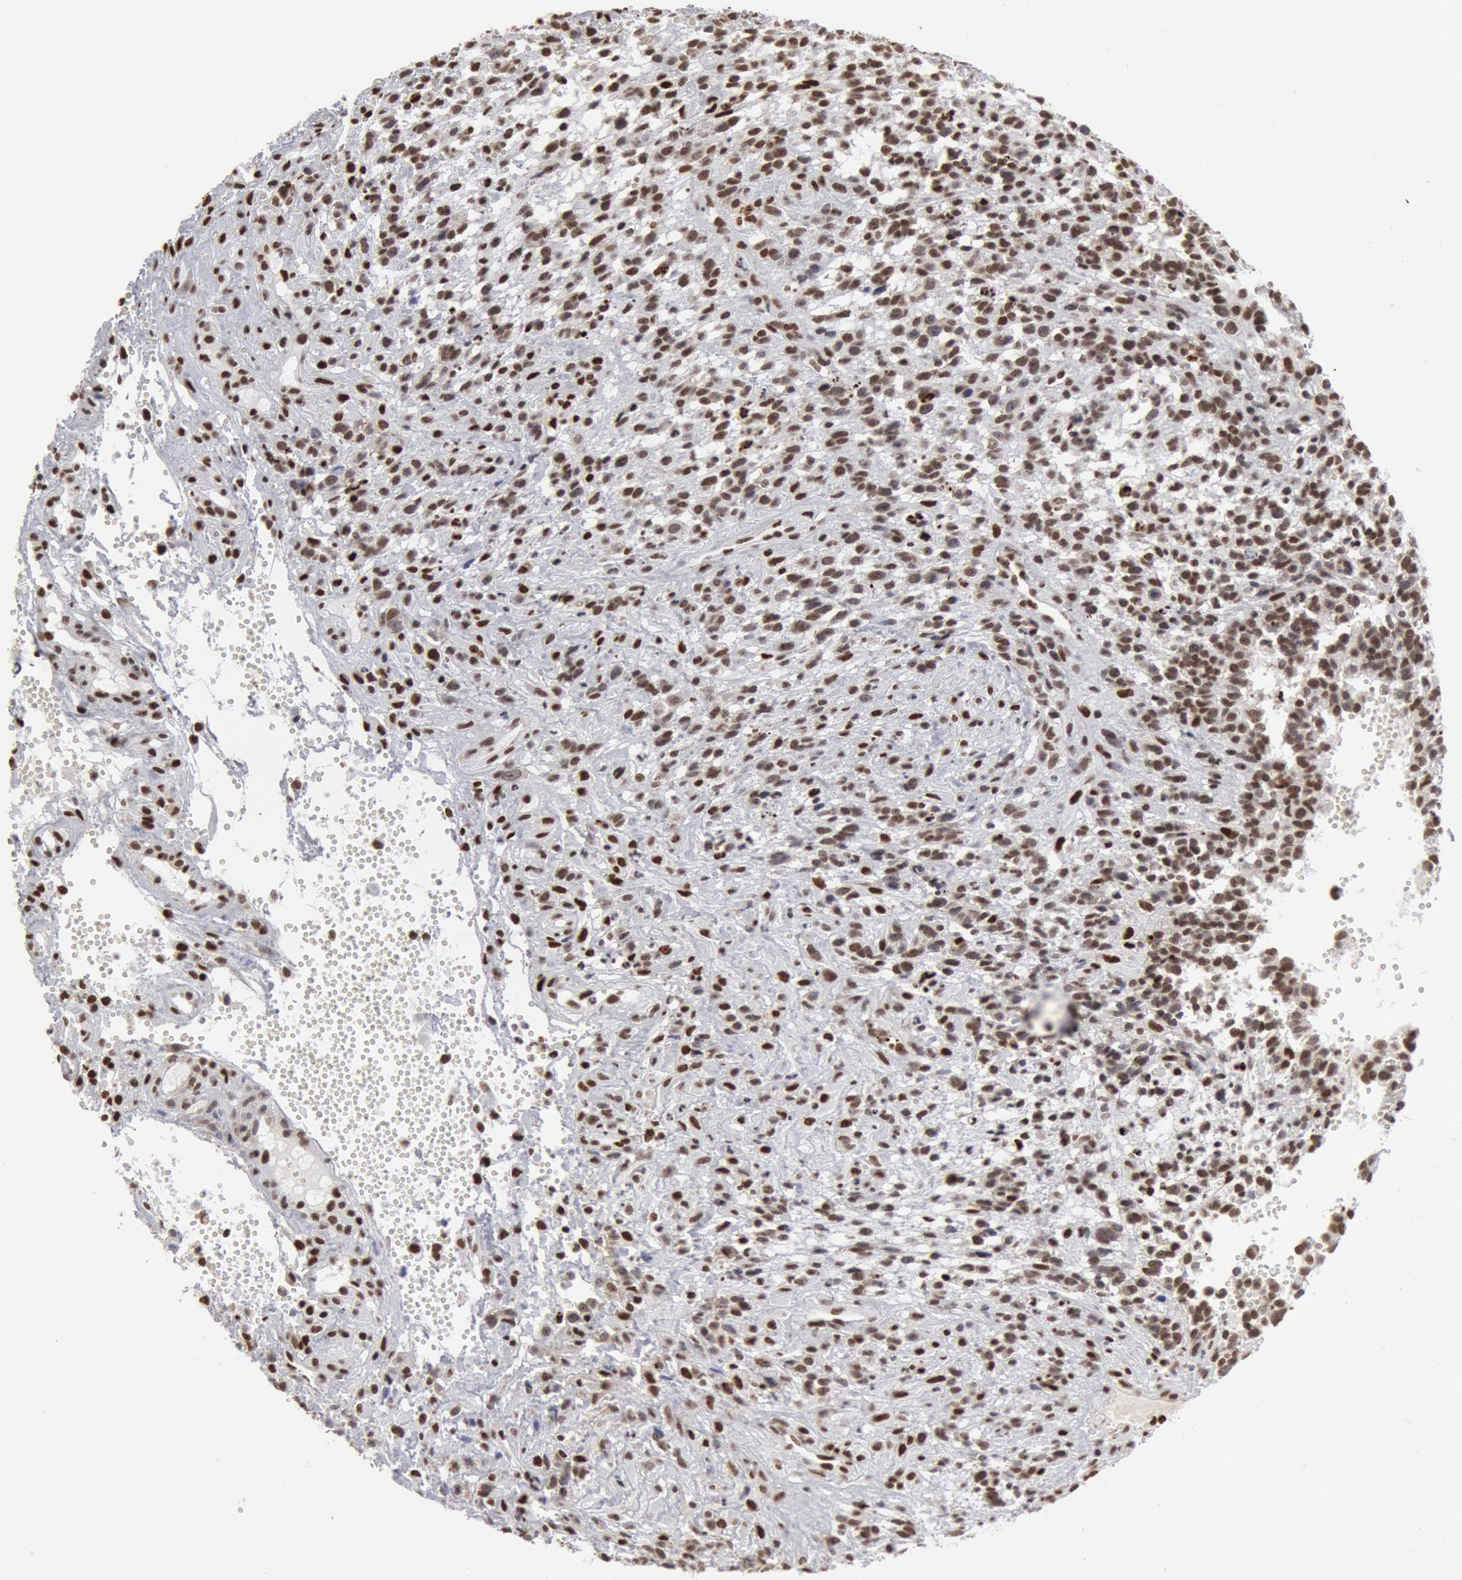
{"staining": {"intensity": "strong", "quantity": ">75%", "location": "nuclear"}, "tissue": "glioma", "cell_type": "Tumor cells", "image_type": "cancer", "snomed": [{"axis": "morphology", "description": "Glioma, malignant, High grade"}, {"axis": "topography", "description": "Brain"}], "caption": "Immunohistochemical staining of glioma shows strong nuclear protein expression in approximately >75% of tumor cells. (DAB (3,3'-diaminobenzidine) = brown stain, brightfield microscopy at high magnification).", "gene": "SUB1", "patient": {"sex": "male", "age": 66}}